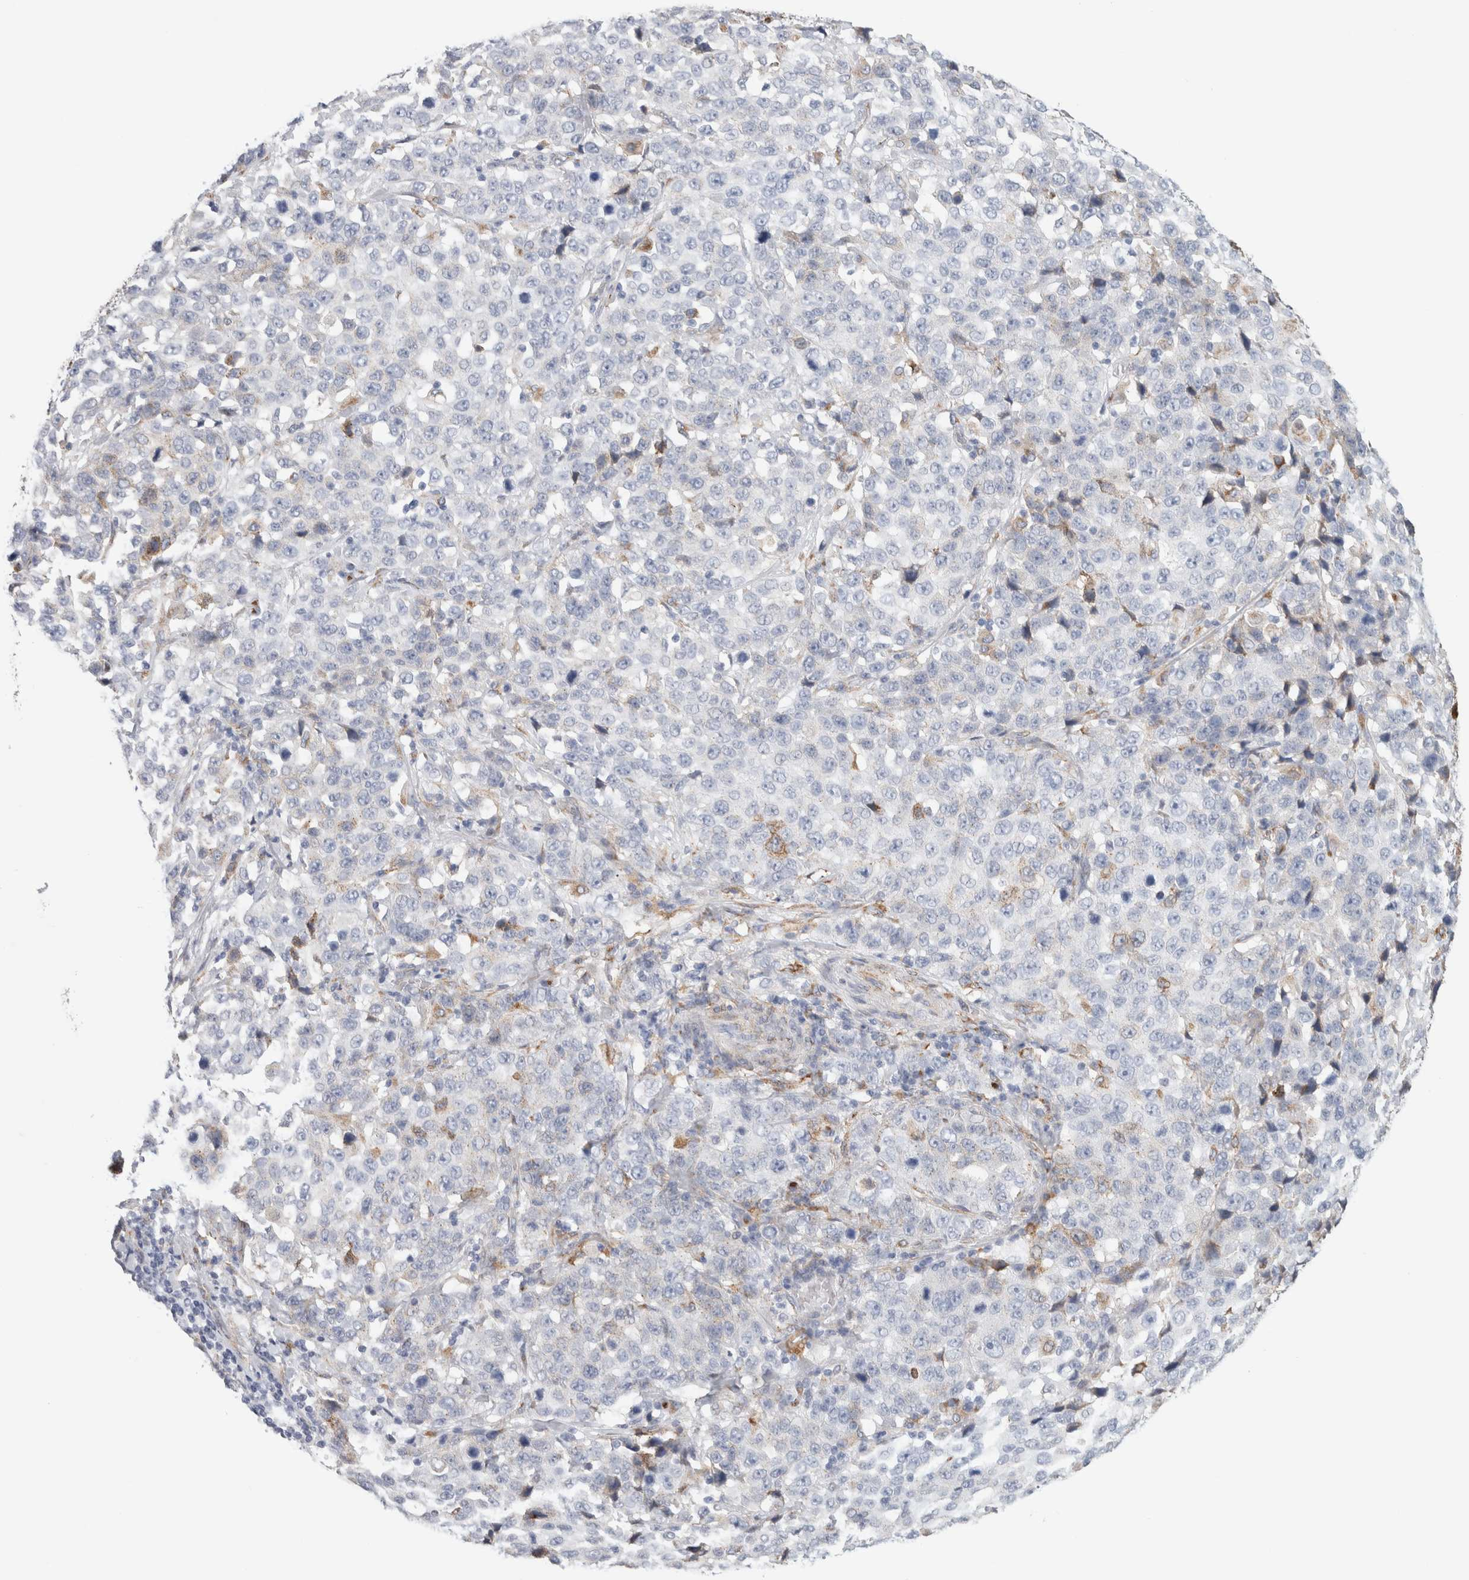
{"staining": {"intensity": "negative", "quantity": "none", "location": "none"}, "tissue": "stomach cancer", "cell_type": "Tumor cells", "image_type": "cancer", "snomed": [{"axis": "morphology", "description": "Normal tissue, NOS"}, {"axis": "morphology", "description": "Adenocarcinoma, NOS"}, {"axis": "topography", "description": "Stomach"}], "caption": "The image demonstrates no significant positivity in tumor cells of stomach cancer (adenocarcinoma).", "gene": "MCFD2", "patient": {"sex": "male", "age": 48}}